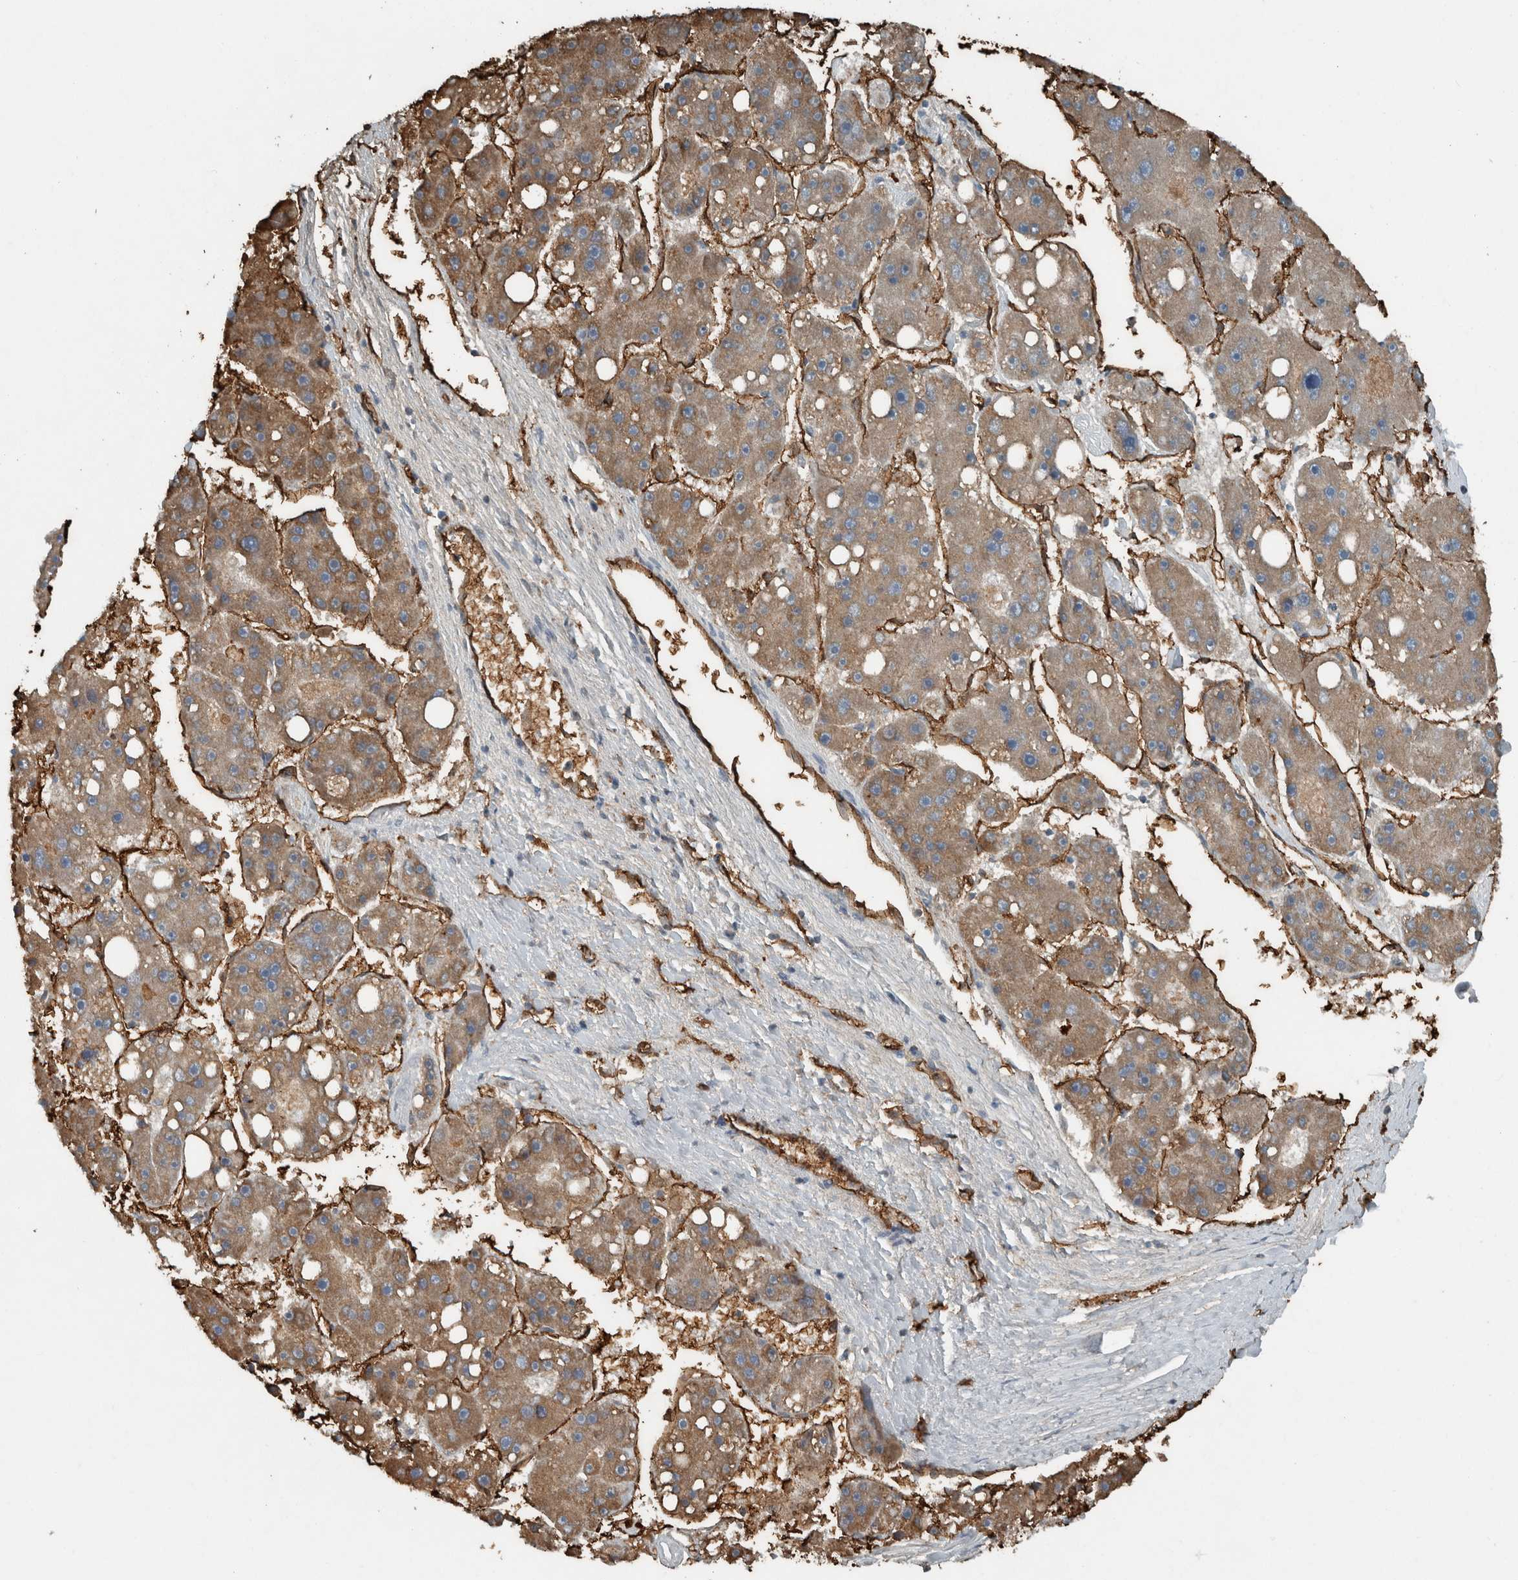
{"staining": {"intensity": "moderate", "quantity": ">75%", "location": "cytoplasmic/membranous"}, "tissue": "liver cancer", "cell_type": "Tumor cells", "image_type": "cancer", "snomed": [{"axis": "morphology", "description": "Carcinoma, Hepatocellular, NOS"}, {"axis": "topography", "description": "Liver"}], "caption": "The immunohistochemical stain shows moderate cytoplasmic/membranous positivity in tumor cells of liver cancer tissue. The staining was performed using DAB (3,3'-diaminobenzidine) to visualize the protein expression in brown, while the nuclei were stained in blue with hematoxylin (Magnification: 20x).", "gene": "LBP", "patient": {"sex": "female", "age": 61}}